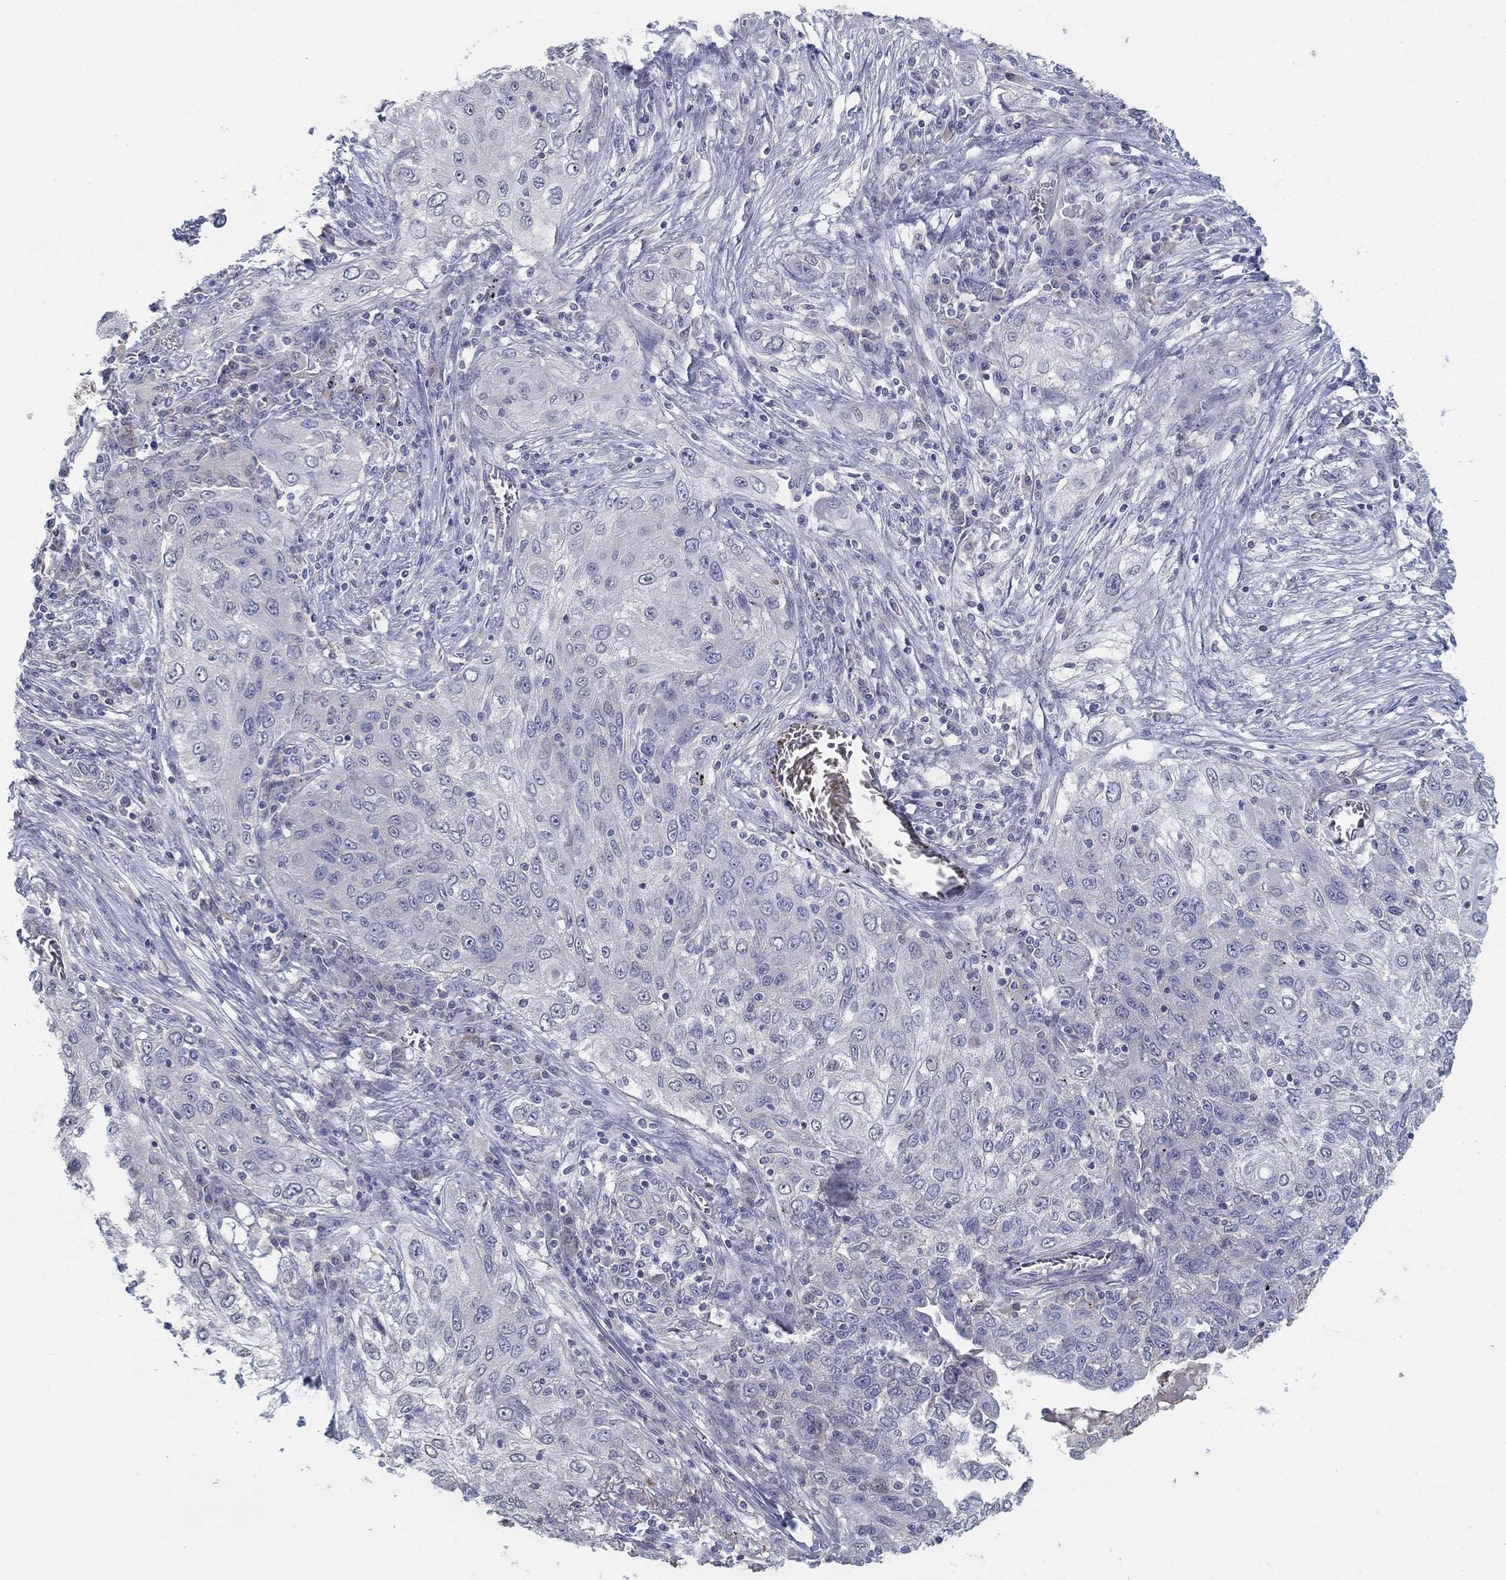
{"staining": {"intensity": "negative", "quantity": "none", "location": "none"}, "tissue": "lung cancer", "cell_type": "Tumor cells", "image_type": "cancer", "snomed": [{"axis": "morphology", "description": "Squamous cell carcinoma, NOS"}, {"axis": "topography", "description": "Lung"}], "caption": "High power microscopy micrograph of an IHC micrograph of lung cancer (squamous cell carcinoma), revealing no significant staining in tumor cells. (DAB (3,3'-diaminobenzidine) immunohistochemistry (IHC), high magnification).", "gene": "AMN1", "patient": {"sex": "female", "age": 69}}